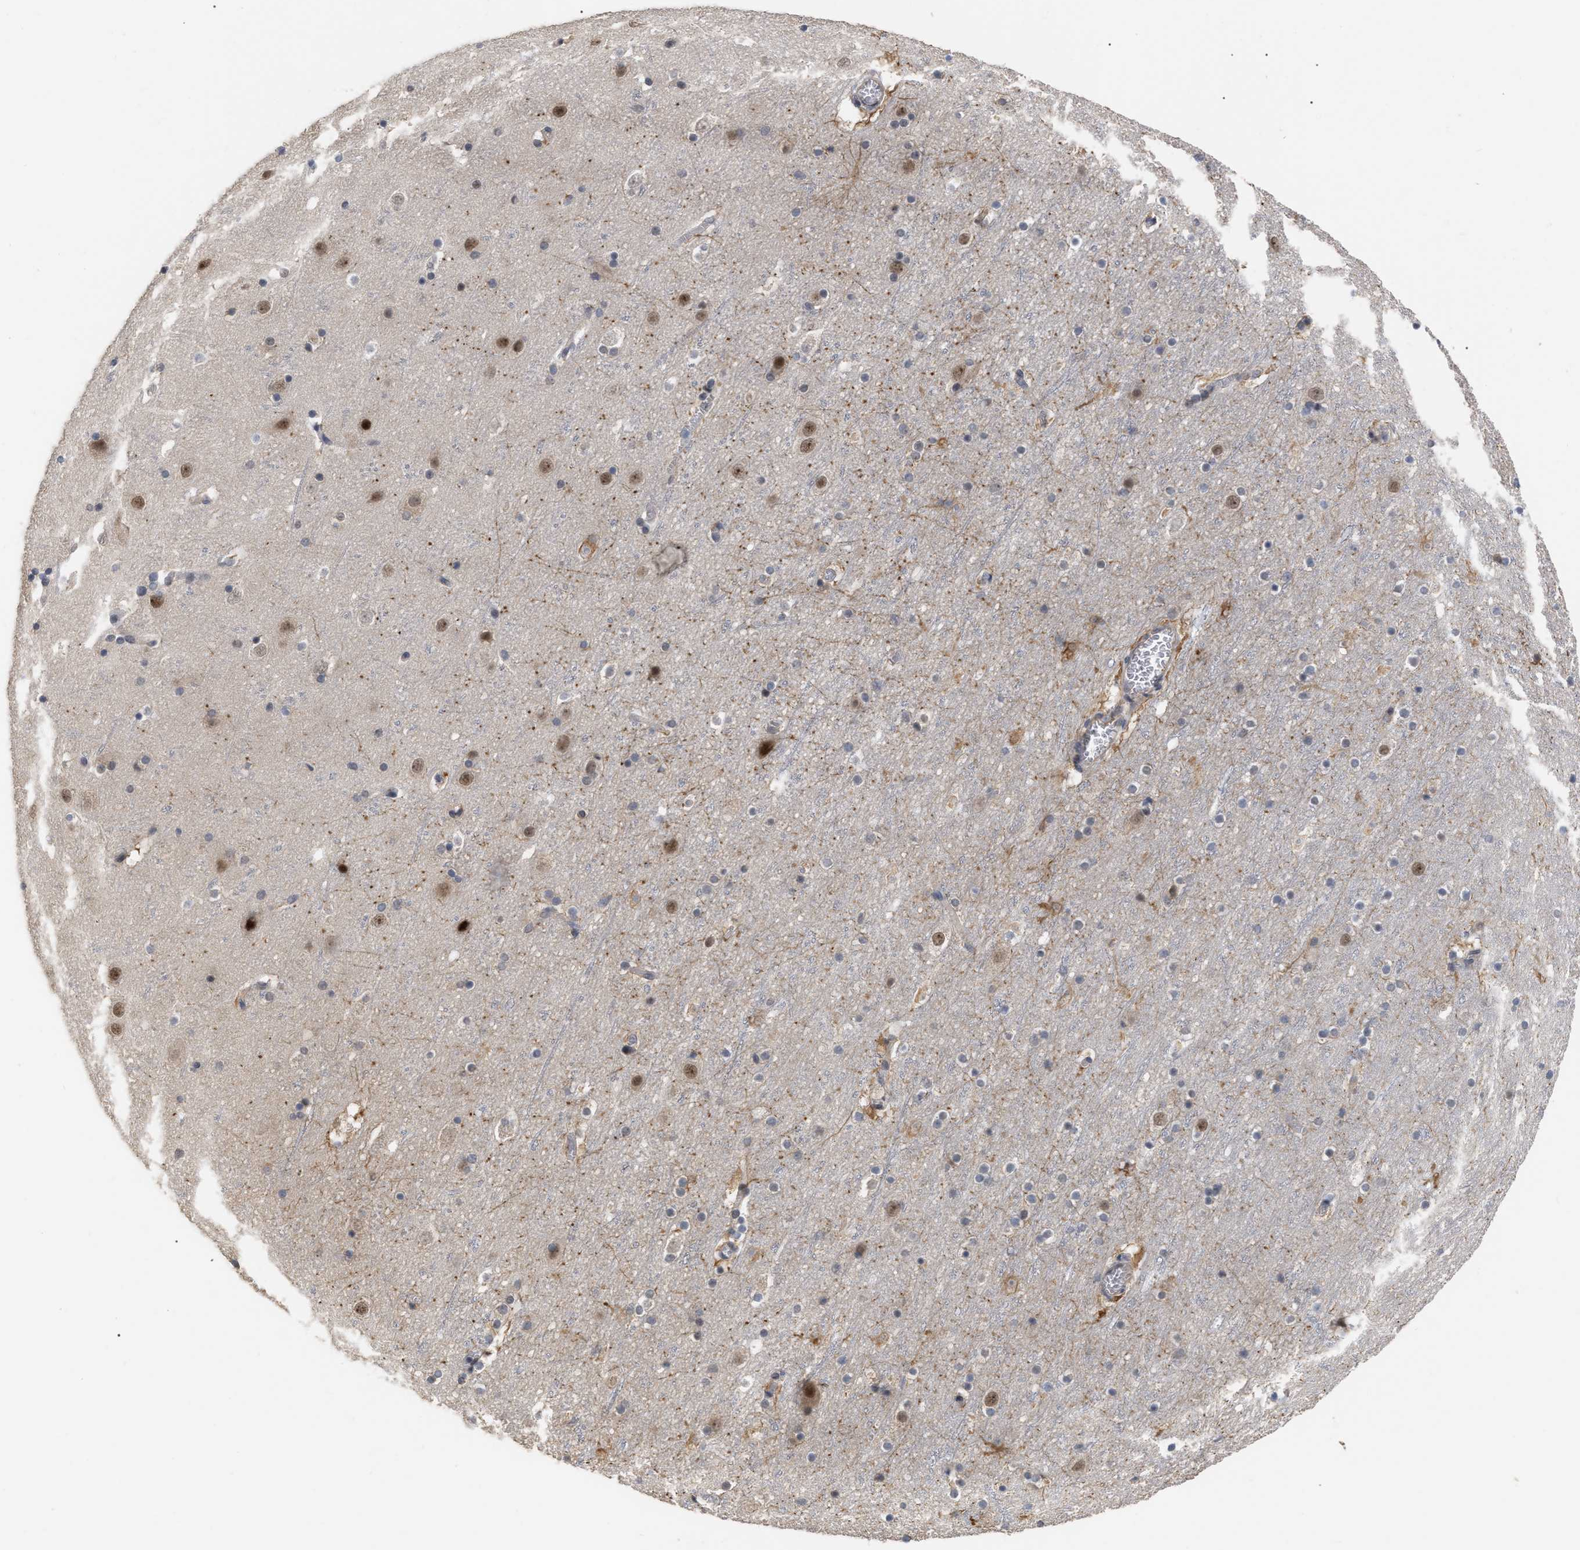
{"staining": {"intensity": "weak", "quantity": "<25%", "location": "nuclear"}, "tissue": "cerebral cortex", "cell_type": "Endothelial cells", "image_type": "normal", "snomed": [{"axis": "morphology", "description": "Normal tissue, NOS"}, {"axis": "topography", "description": "Cerebral cortex"}], "caption": "Immunohistochemistry of normal human cerebral cortex exhibits no expression in endothelial cells.", "gene": "JAZF1", "patient": {"sex": "male", "age": 45}}